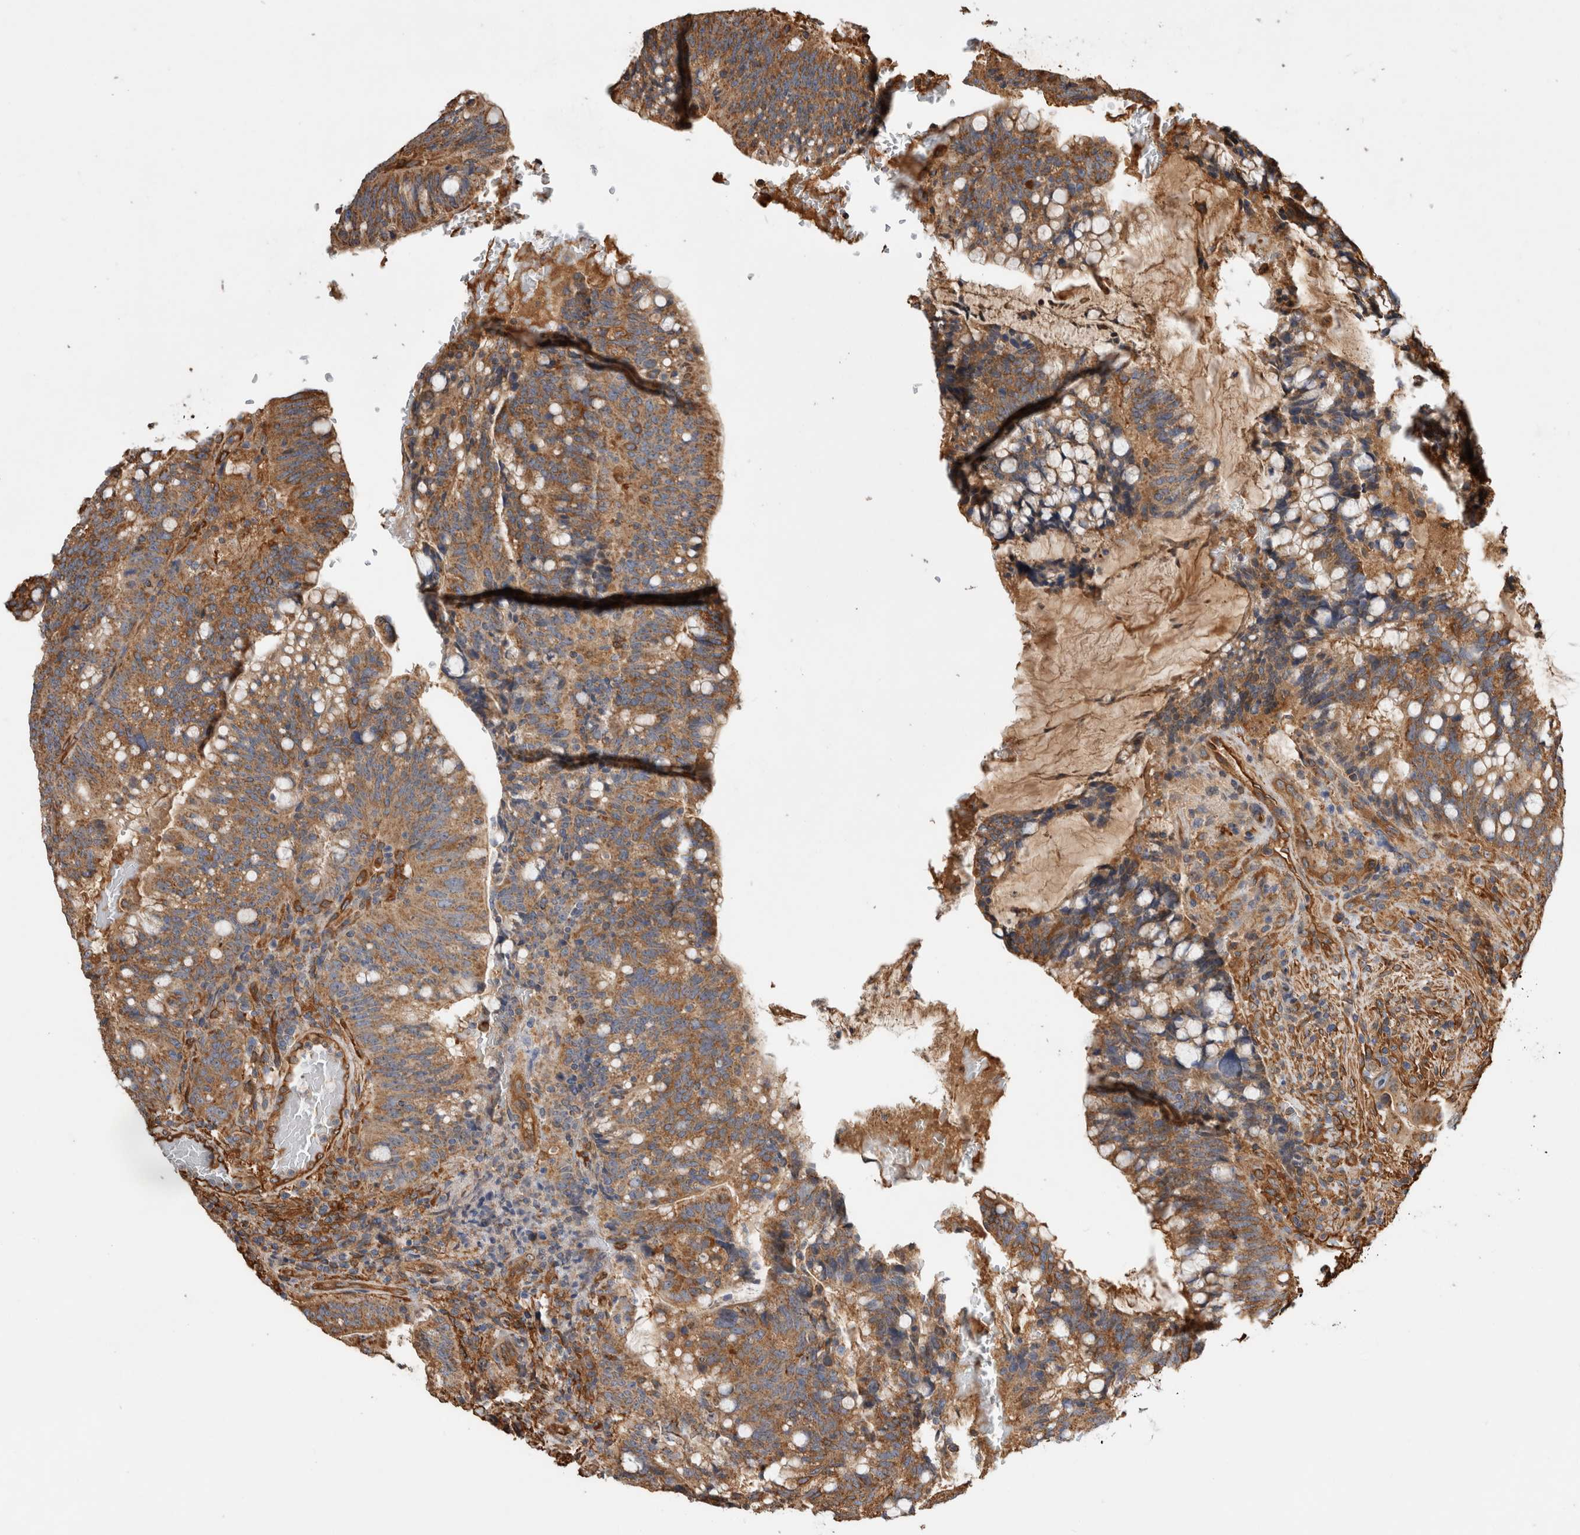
{"staining": {"intensity": "moderate", "quantity": ">75%", "location": "cytoplasmic/membranous"}, "tissue": "colorectal cancer", "cell_type": "Tumor cells", "image_type": "cancer", "snomed": [{"axis": "morphology", "description": "Adenocarcinoma, NOS"}, {"axis": "topography", "description": "Colon"}], "caption": "Colorectal adenocarcinoma tissue demonstrates moderate cytoplasmic/membranous staining in about >75% of tumor cells The staining is performed using DAB (3,3'-diaminobenzidine) brown chromogen to label protein expression. The nuclei are counter-stained blue using hematoxylin.", "gene": "ZNF397", "patient": {"sex": "female", "age": 66}}